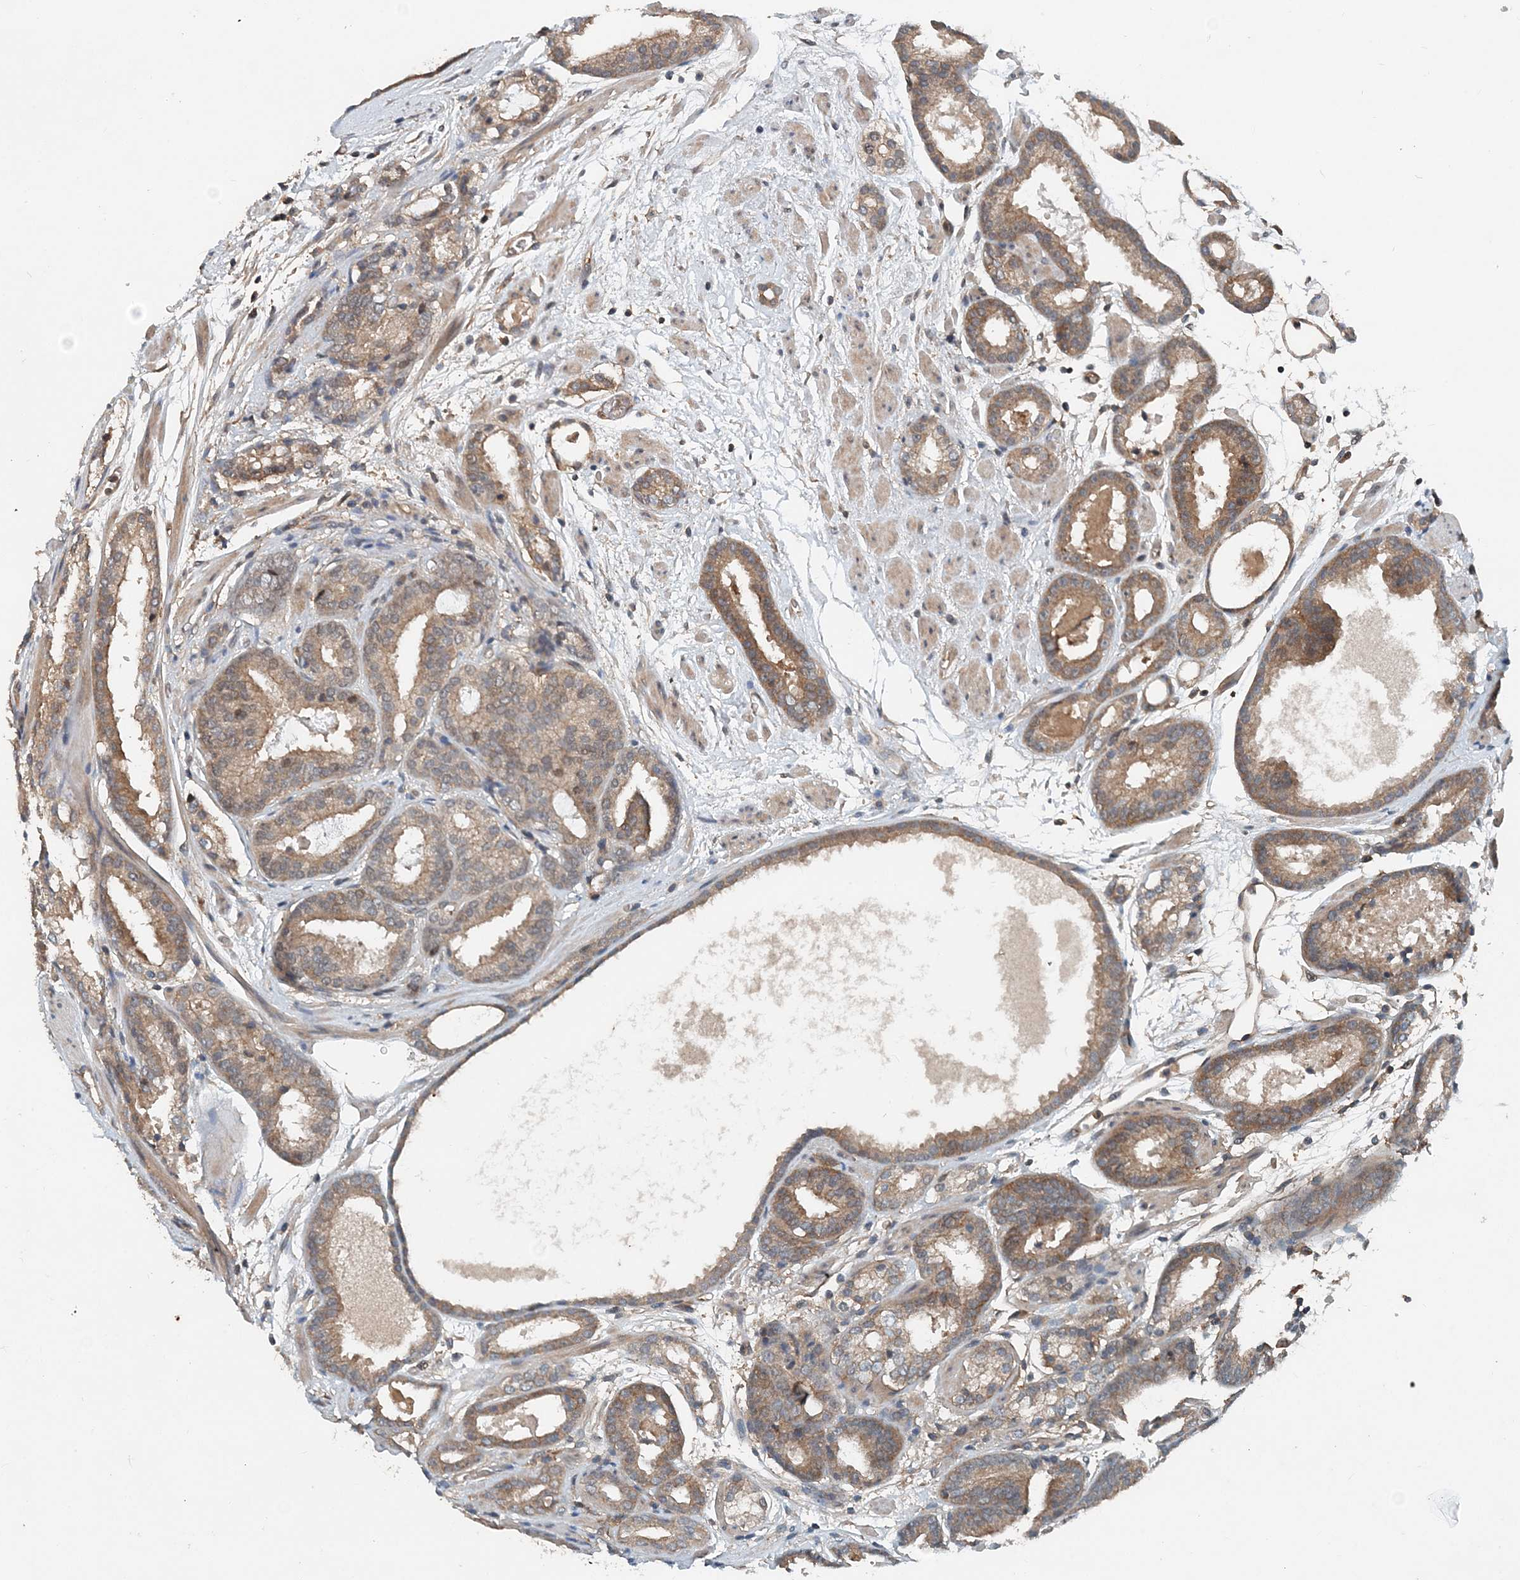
{"staining": {"intensity": "moderate", "quantity": ">75%", "location": "cytoplasmic/membranous"}, "tissue": "prostate cancer", "cell_type": "Tumor cells", "image_type": "cancer", "snomed": [{"axis": "morphology", "description": "Adenocarcinoma, Low grade"}, {"axis": "topography", "description": "Prostate"}], "caption": "There is medium levels of moderate cytoplasmic/membranous staining in tumor cells of prostate adenocarcinoma (low-grade), as demonstrated by immunohistochemical staining (brown color).", "gene": "SMPD3", "patient": {"sex": "male", "age": 69}}